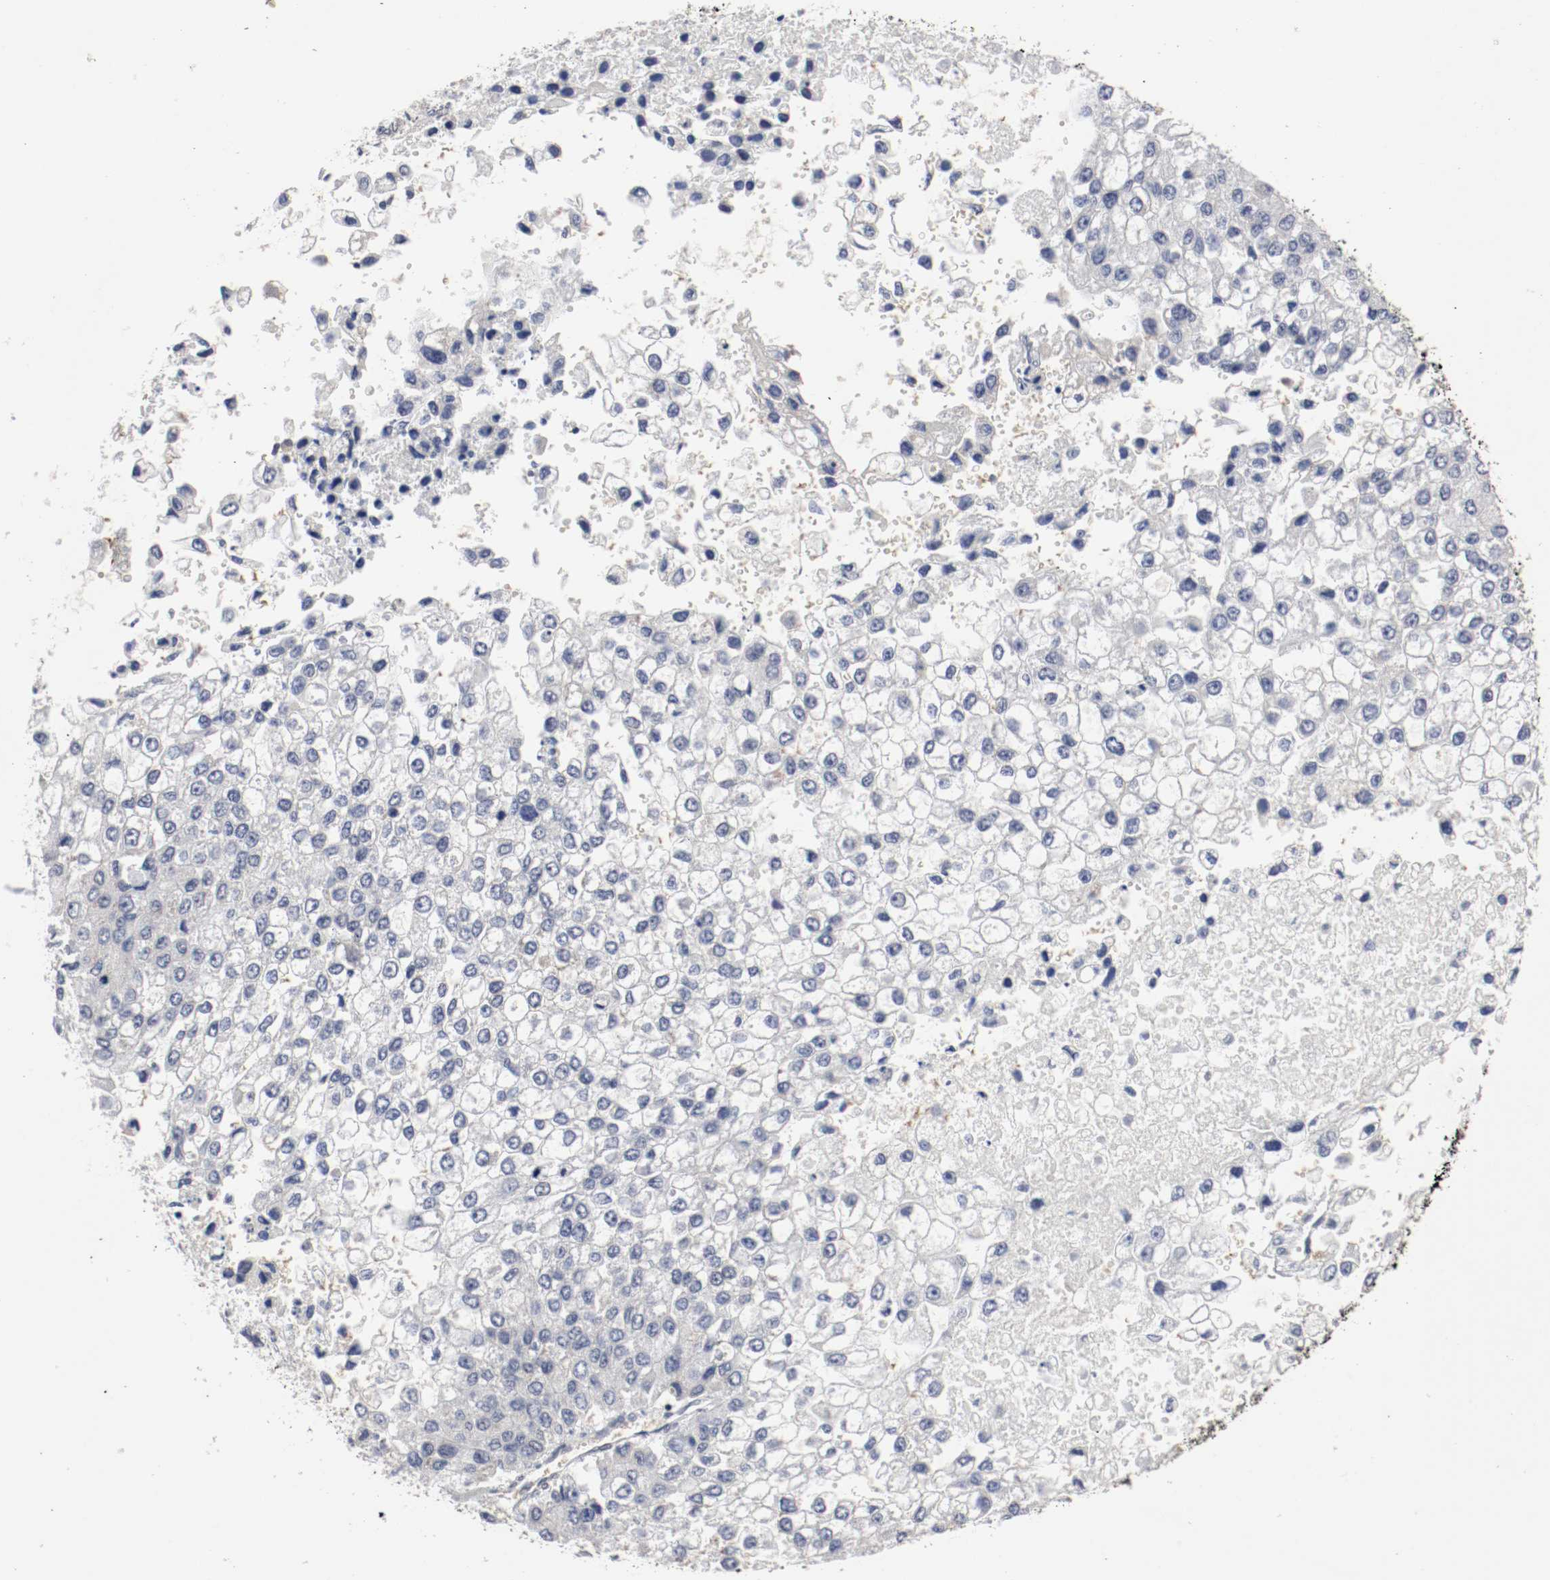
{"staining": {"intensity": "negative", "quantity": "none", "location": "none"}, "tissue": "liver cancer", "cell_type": "Tumor cells", "image_type": "cancer", "snomed": [{"axis": "morphology", "description": "Carcinoma, Hepatocellular, NOS"}, {"axis": "topography", "description": "Liver"}], "caption": "This is an immunohistochemistry (IHC) histopathology image of human hepatocellular carcinoma (liver). There is no expression in tumor cells.", "gene": "JUND", "patient": {"sex": "female", "age": 66}}